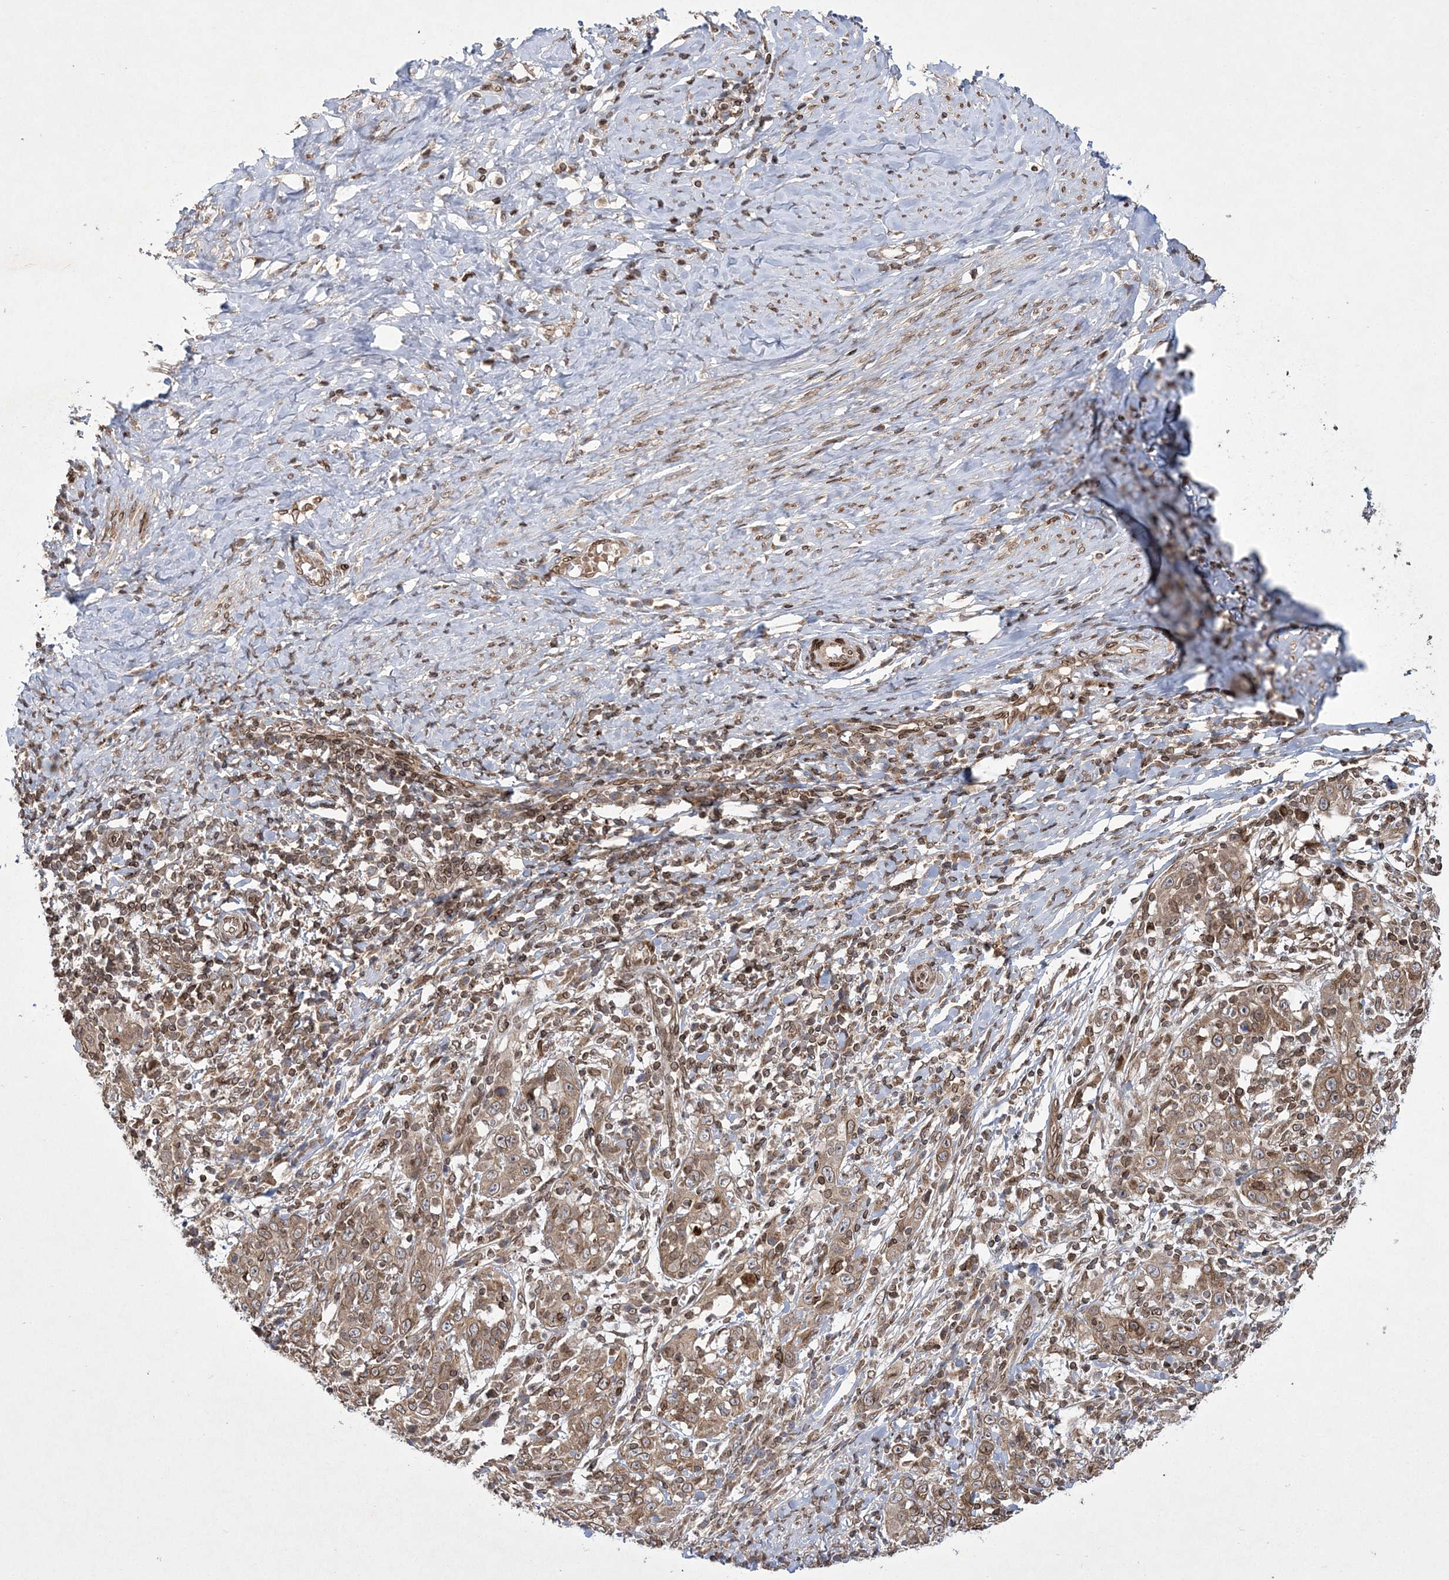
{"staining": {"intensity": "moderate", "quantity": ">75%", "location": "cytoplasmic/membranous,nuclear"}, "tissue": "cervical cancer", "cell_type": "Tumor cells", "image_type": "cancer", "snomed": [{"axis": "morphology", "description": "Squamous cell carcinoma, NOS"}, {"axis": "topography", "description": "Cervix"}], "caption": "Cervical cancer (squamous cell carcinoma) stained for a protein (brown) displays moderate cytoplasmic/membranous and nuclear positive staining in approximately >75% of tumor cells.", "gene": "DNAJC27", "patient": {"sex": "female", "age": 46}}